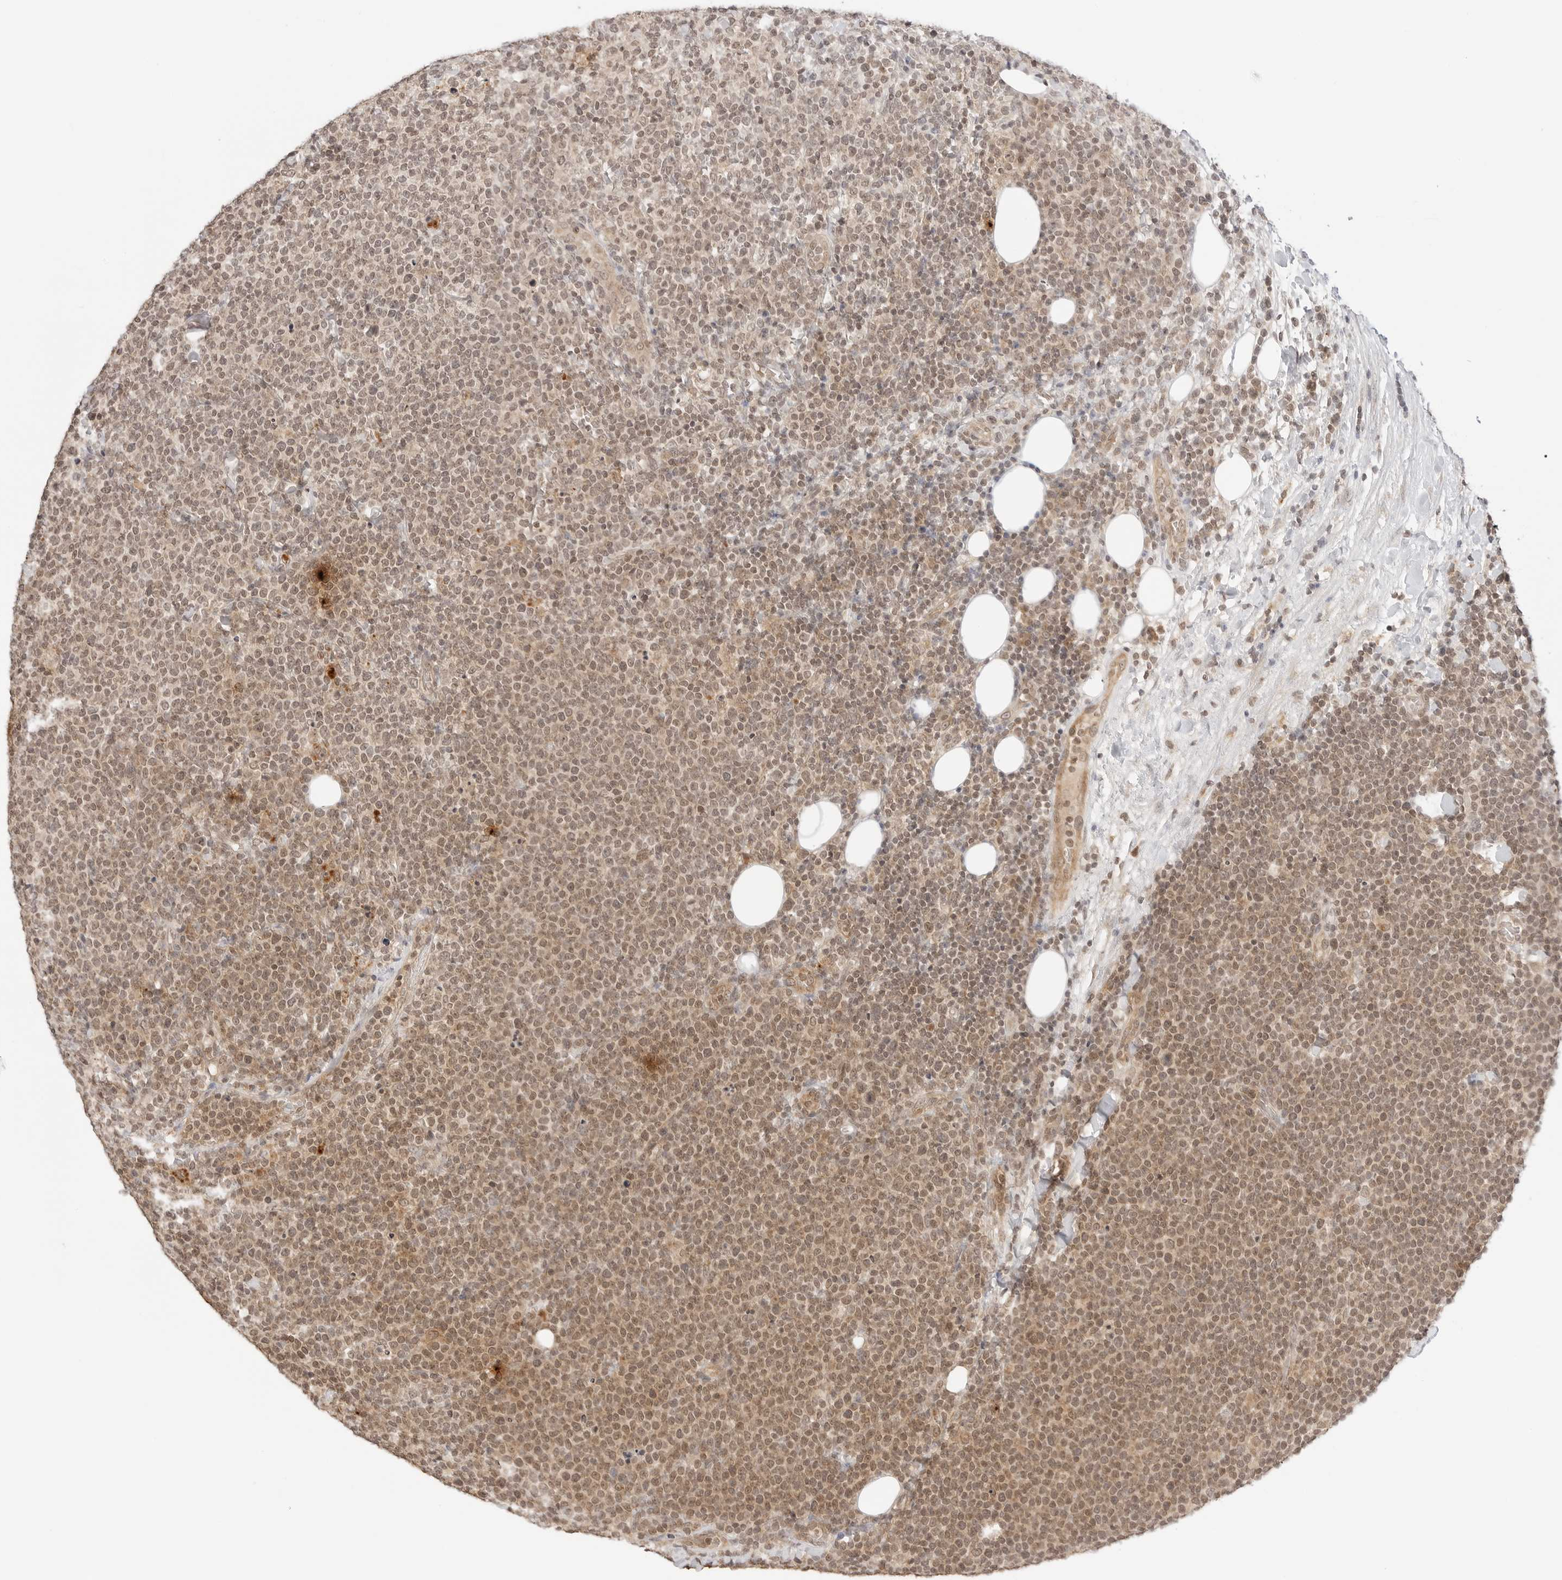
{"staining": {"intensity": "moderate", "quantity": ">75%", "location": "cytoplasmic/membranous,nuclear"}, "tissue": "lymphoma", "cell_type": "Tumor cells", "image_type": "cancer", "snomed": [{"axis": "morphology", "description": "Malignant lymphoma, non-Hodgkin's type, High grade"}, {"axis": "topography", "description": "Lymph node"}], "caption": "Immunohistochemical staining of human high-grade malignant lymphoma, non-Hodgkin's type reveals medium levels of moderate cytoplasmic/membranous and nuclear protein positivity in approximately >75% of tumor cells.", "gene": "GPR34", "patient": {"sex": "male", "age": 61}}